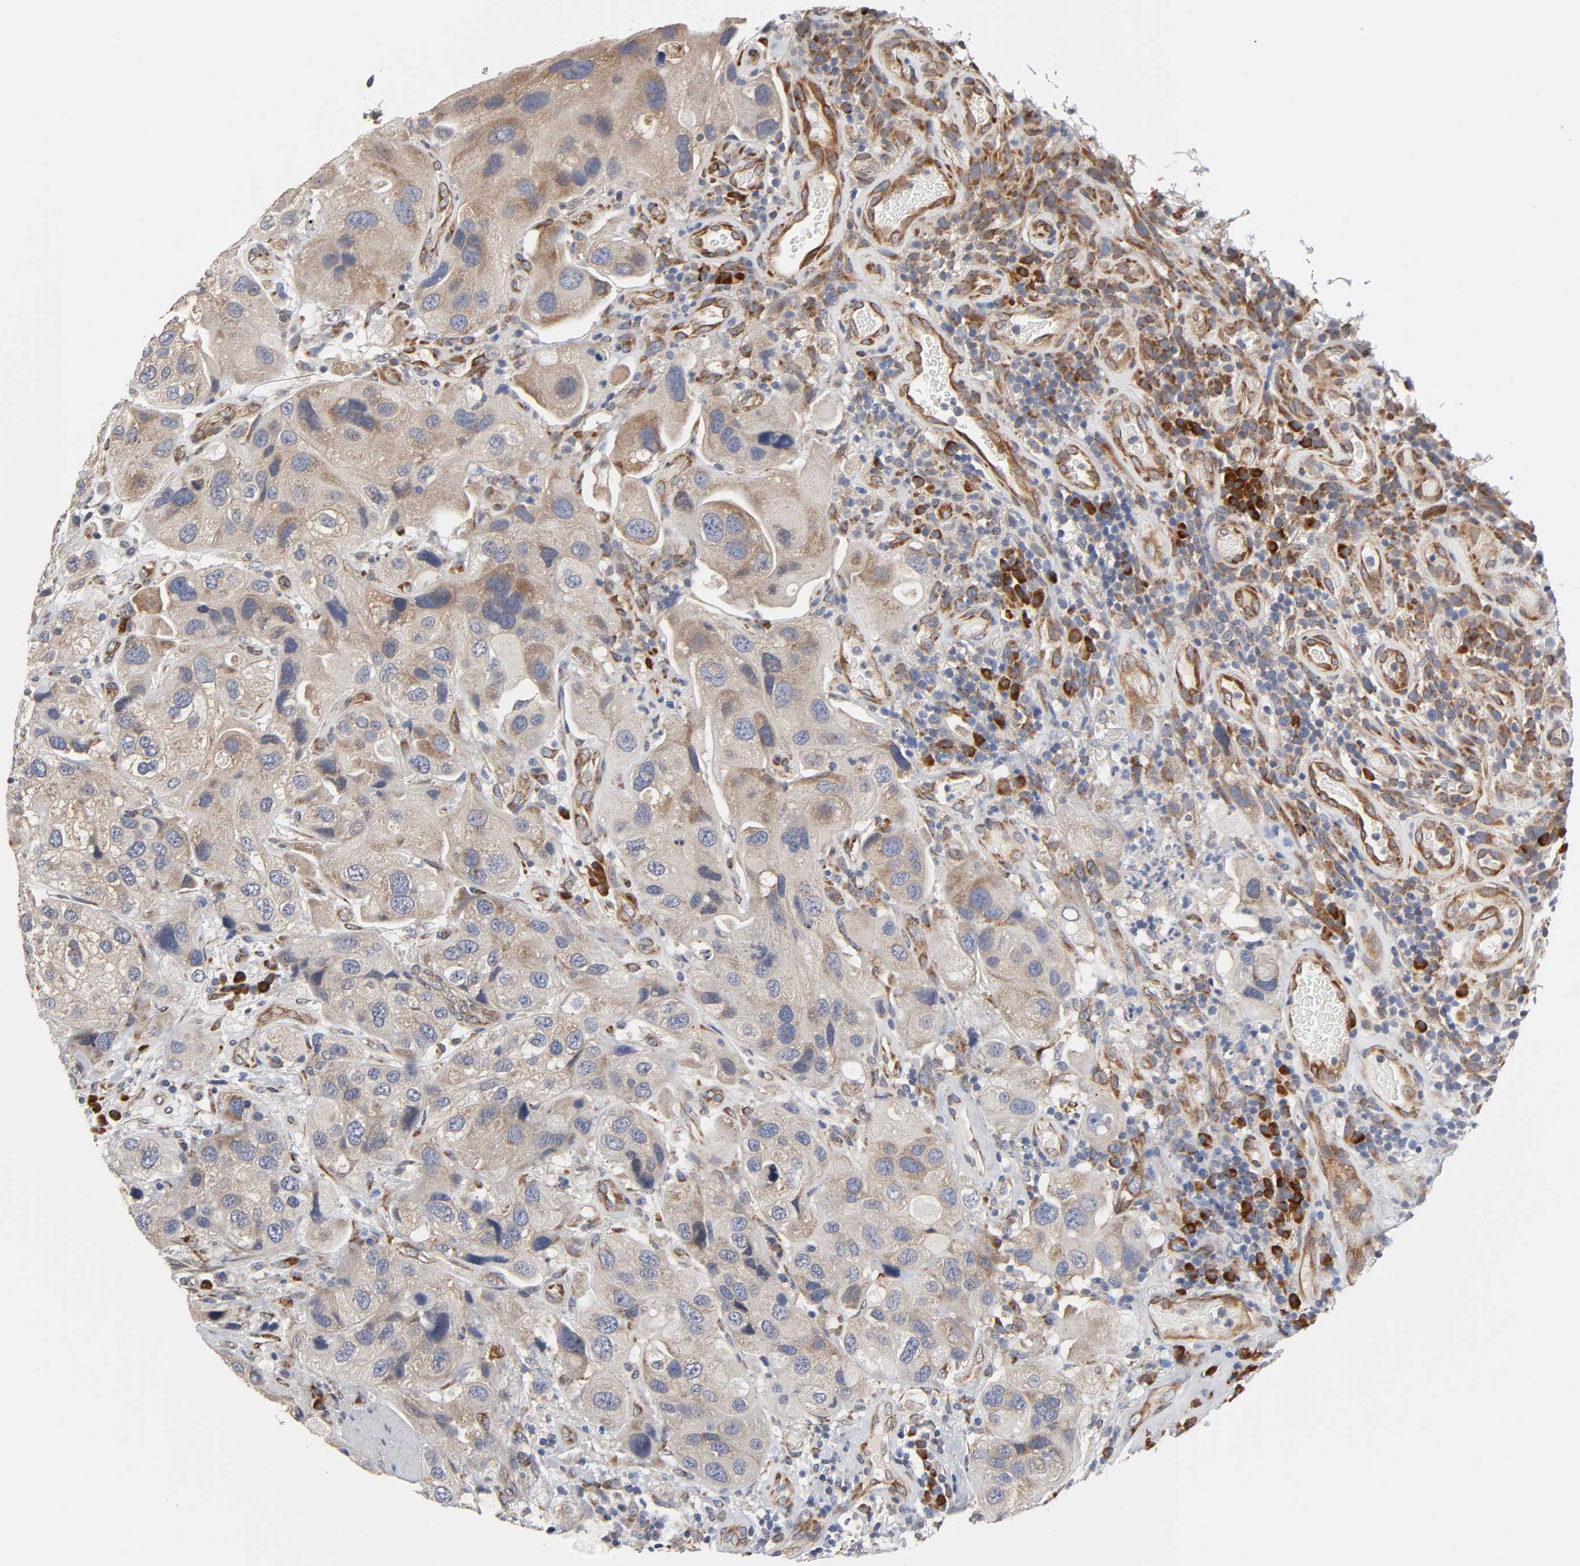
{"staining": {"intensity": "weak", "quantity": "25%-75%", "location": "cytoplasmic/membranous"}, "tissue": "urothelial cancer", "cell_type": "Tumor cells", "image_type": "cancer", "snomed": [{"axis": "morphology", "description": "Urothelial carcinoma, High grade"}, {"axis": "topography", "description": "Urinary bladder"}], "caption": "Urothelial cancer stained with IHC shows weak cytoplasmic/membranous expression in about 25%-75% of tumor cells.", "gene": "HDLBP", "patient": {"sex": "female", "age": 64}}